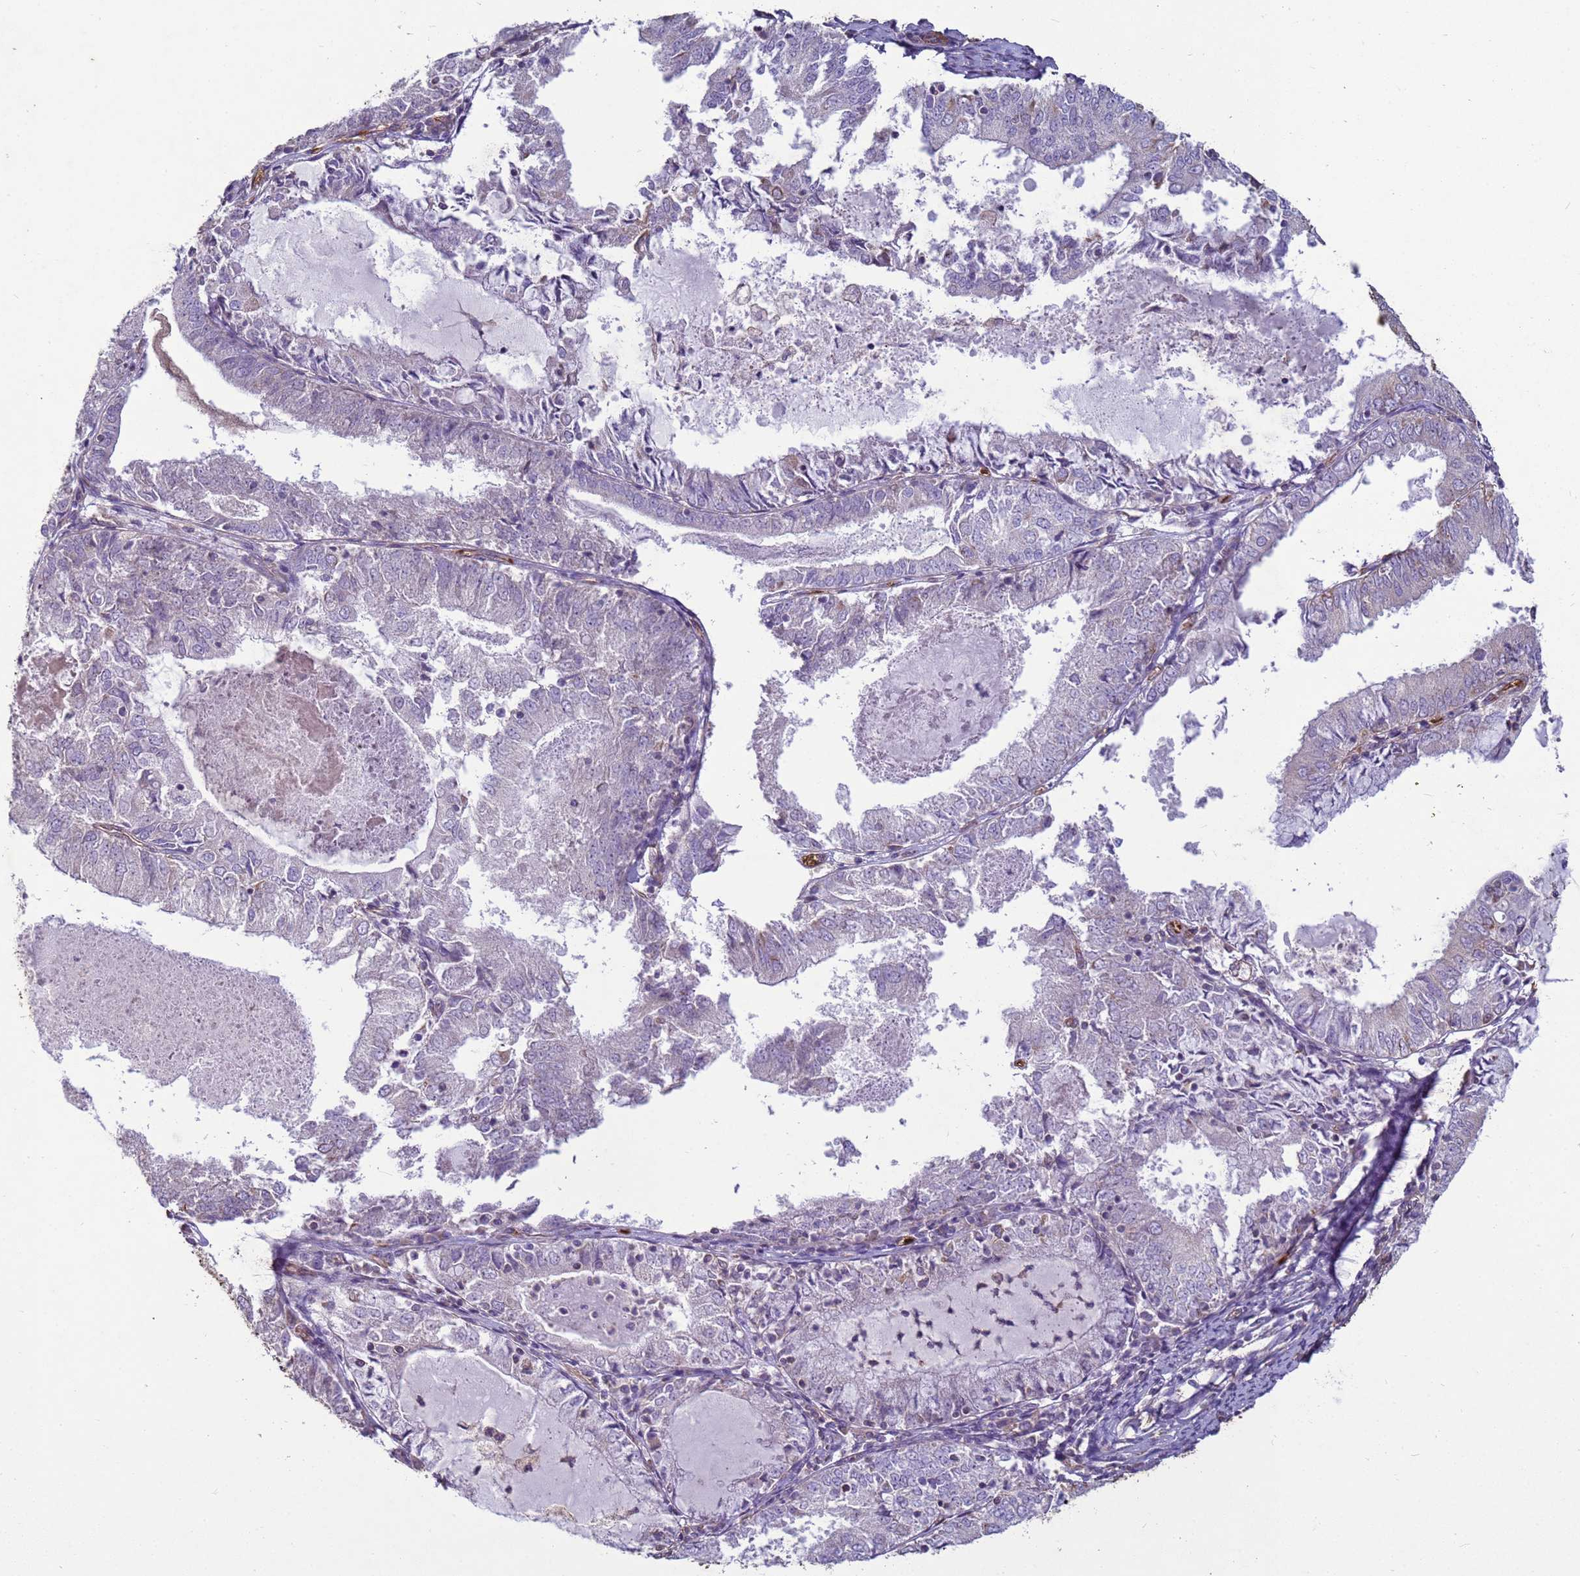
{"staining": {"intensity": "negative", "quantity": "none", "location": "none"}, "tissue": "endometrial cancer", "cell_type": "Tumor cells", "image_type": "cancer", "snomed": [{"axis": "morphology", "description": "Adenocarcinoma, NOS"}, {"axis": "topography", "description": "Endometrium"}], "caption": "Image shows no significant protein positivity in tumor cells of adenocarcinoma (endometrial).", "gene": "SGIP1", "patient": {"sex": "female", "age": 57}}